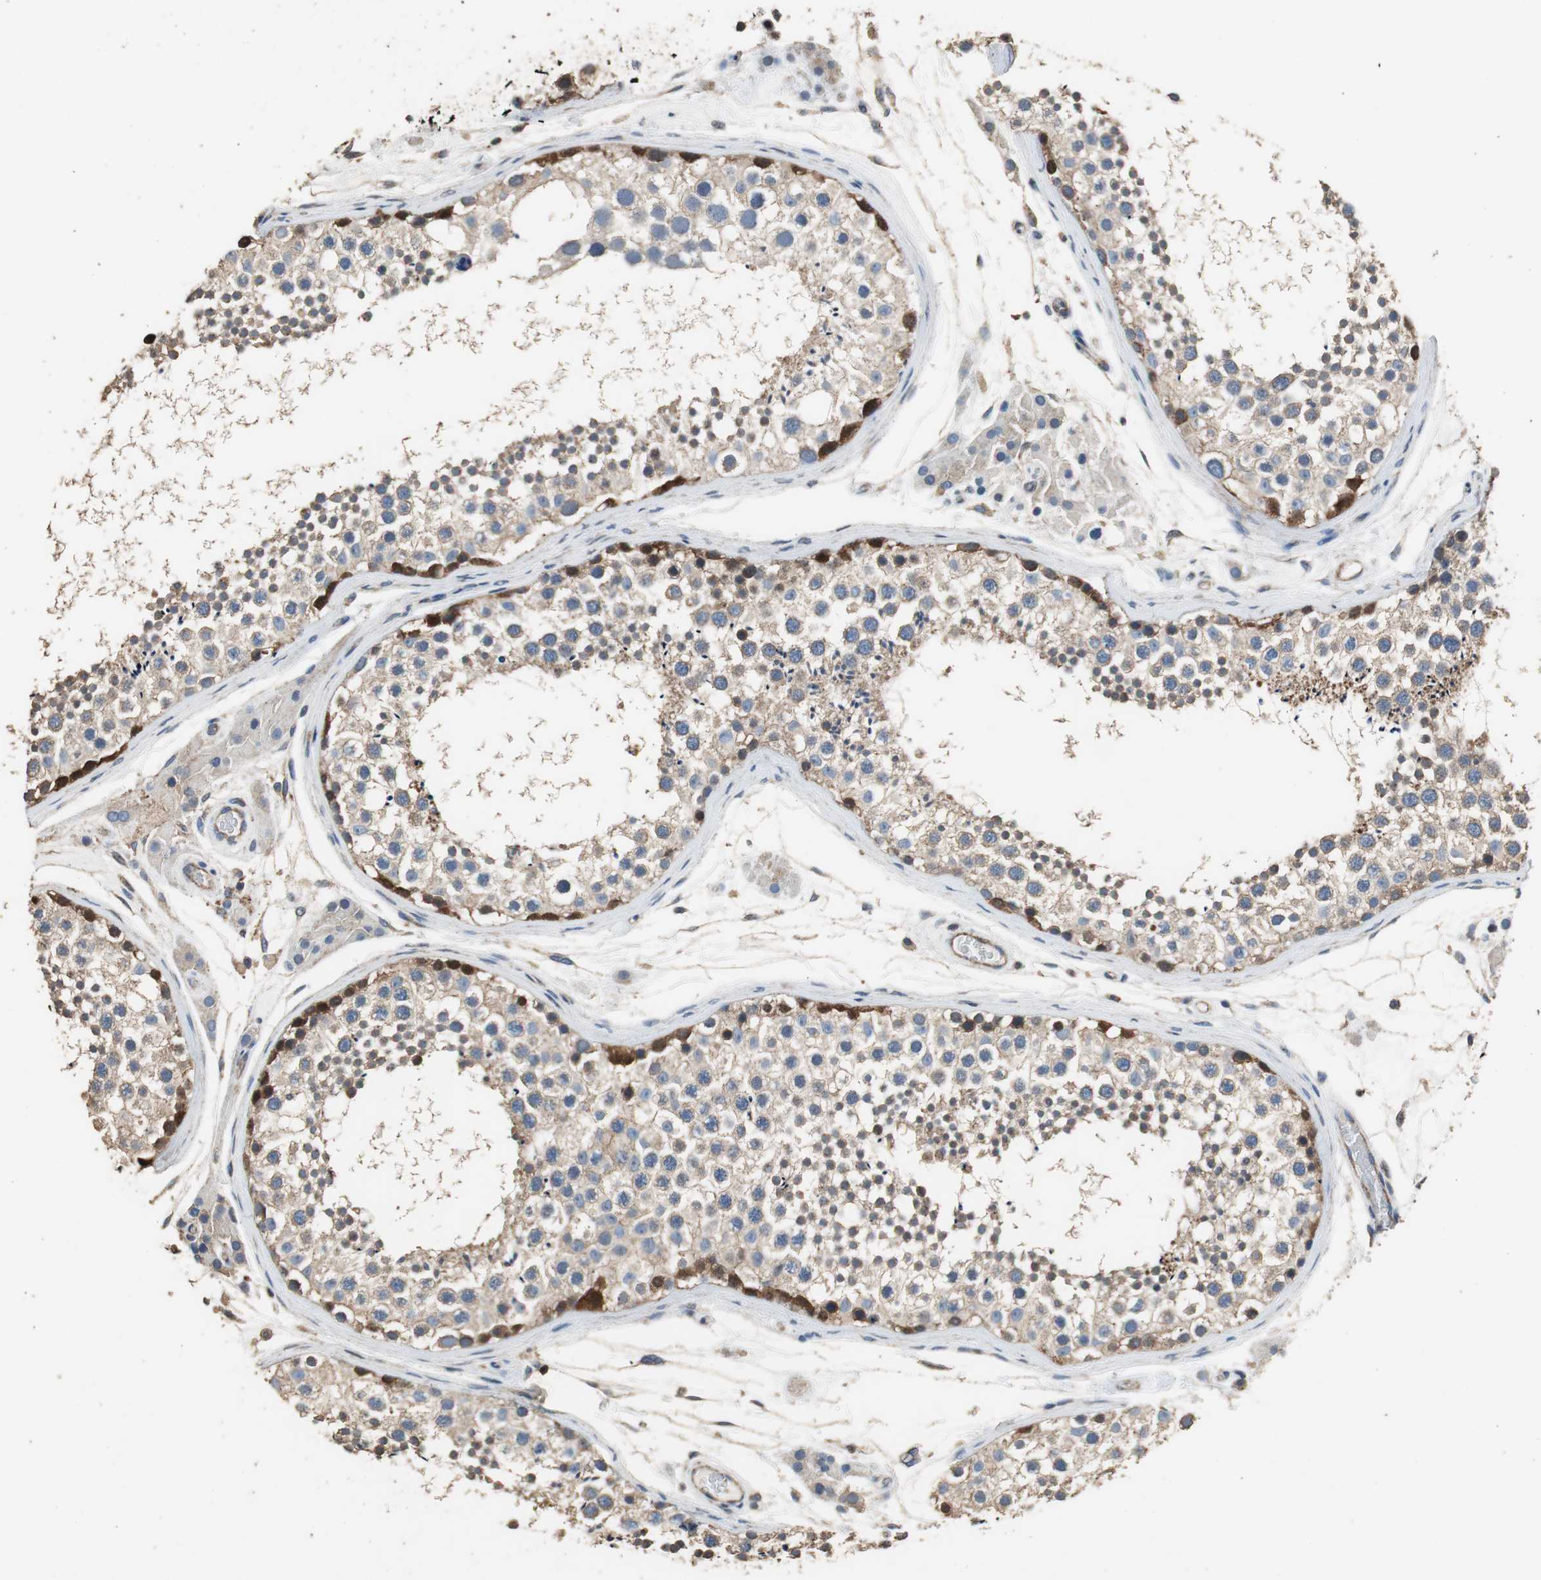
{"staining": {"intensity": "strong", "quantity": "<25%", "location": "cytoplasmic/membranous"}, "tissue": "testis", "cell_type": "Cells in seminiferous ducts", "image_type": "normal", "snomed": [{"axis": "morphology", "description": "Normal tissue, NOS"}, {"axis": "topography", "description": "Testis"}], "caption": "Cells in seminiferous ducts show strong cytoplasmic/membranous expression in about <25% of cells in unremarkable testis. (DAB (3,3'-diaminobenzidine) IHC, brown staining for protein, blue staining for nuclei).", "gene": "PRKRA", "patient": {"sex": "male", "age": 46}}